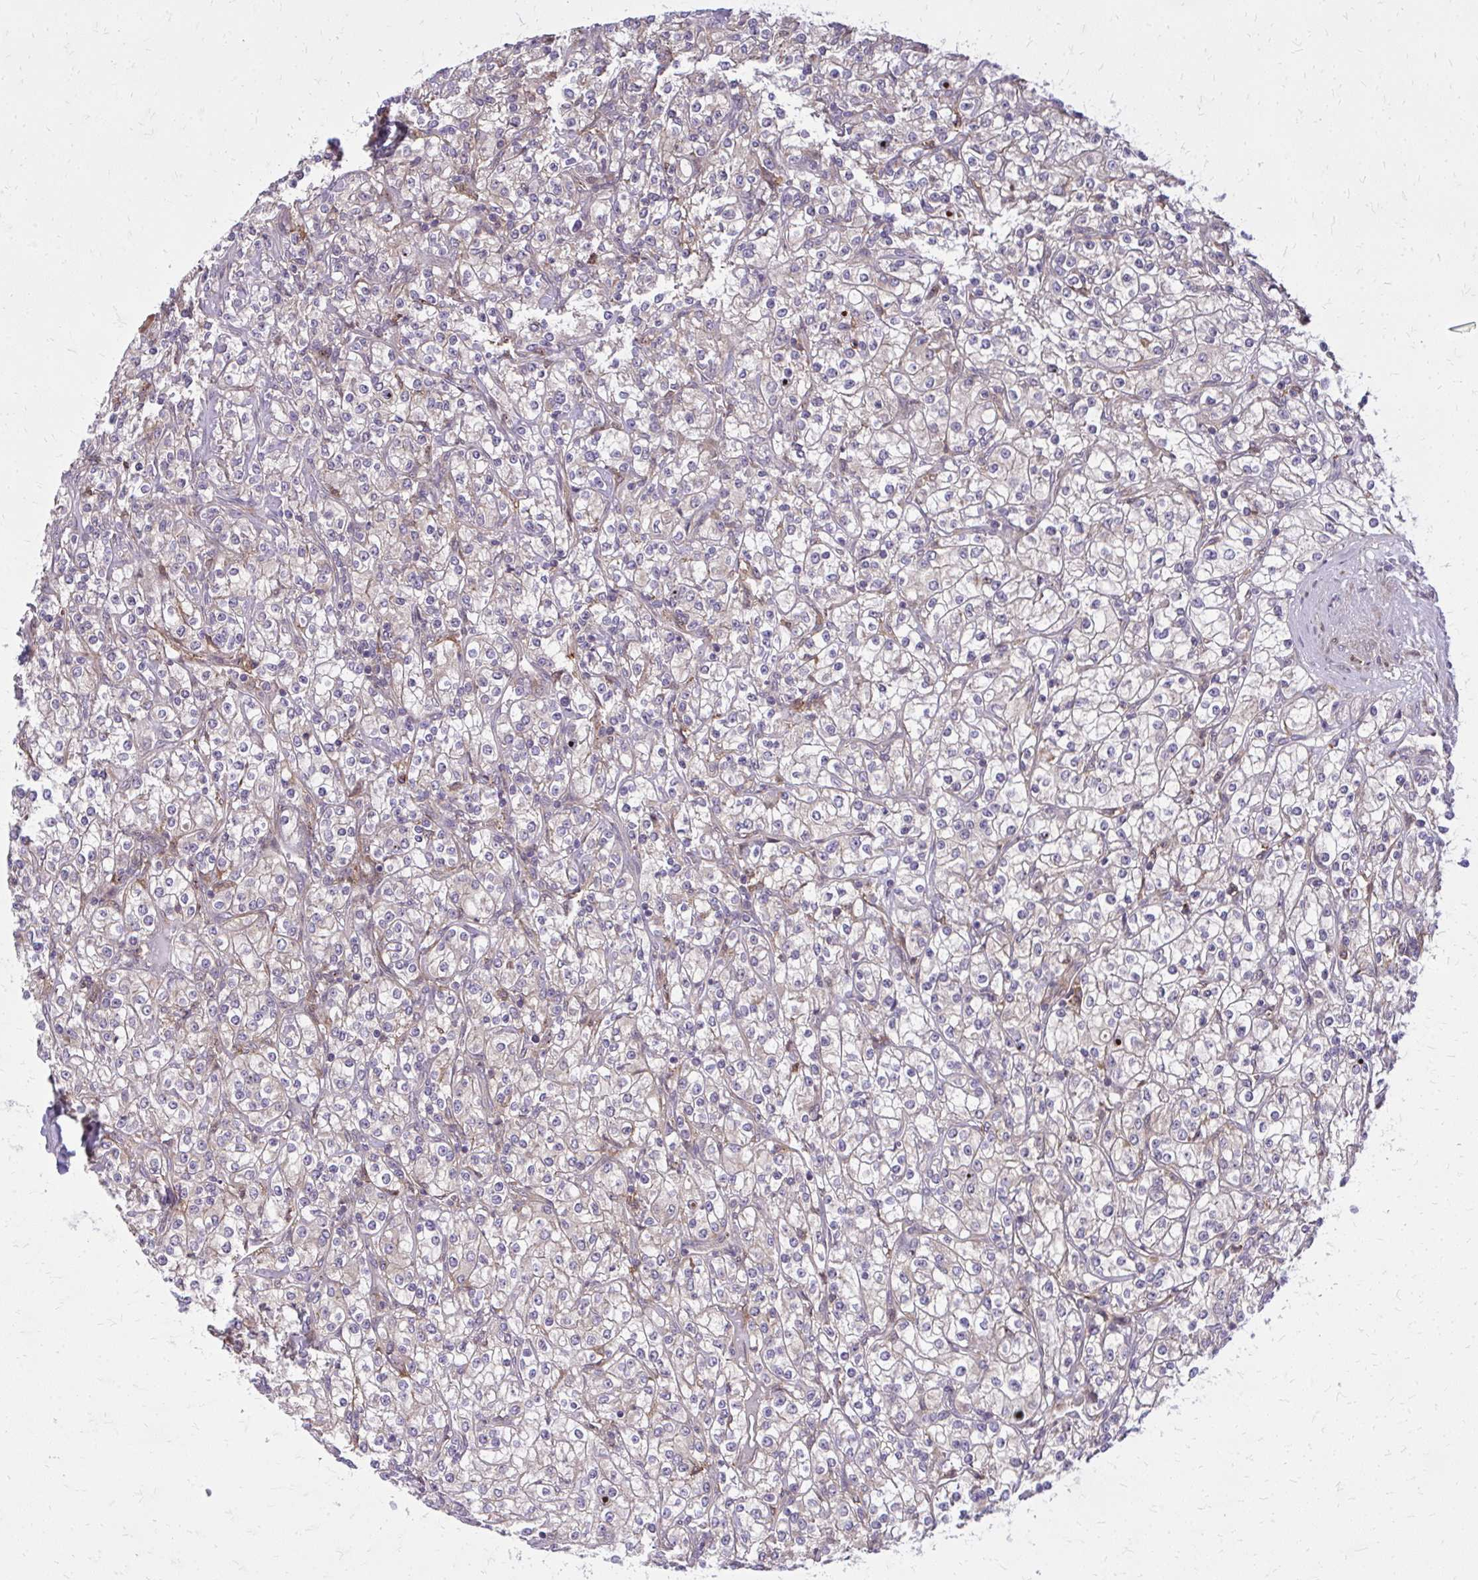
{"staining": {"intensity": "negative", "quantity": "none", "location": "none"}, "tissue": "renal cancer", "cell_type": "Tumor cells", "image_type": "cancer", "snomed": [{"axis": "morphology", "description": "Adenocarcinoma, NOS"}, {"axis": "topography", "description": "Kidney"}], "caption": "Immunohistochemistry of human renal cancer demonstrates no positivity in tumor cells.", "gene": "OXNAD1", "patient": {"sex": "male", "age": 77}}